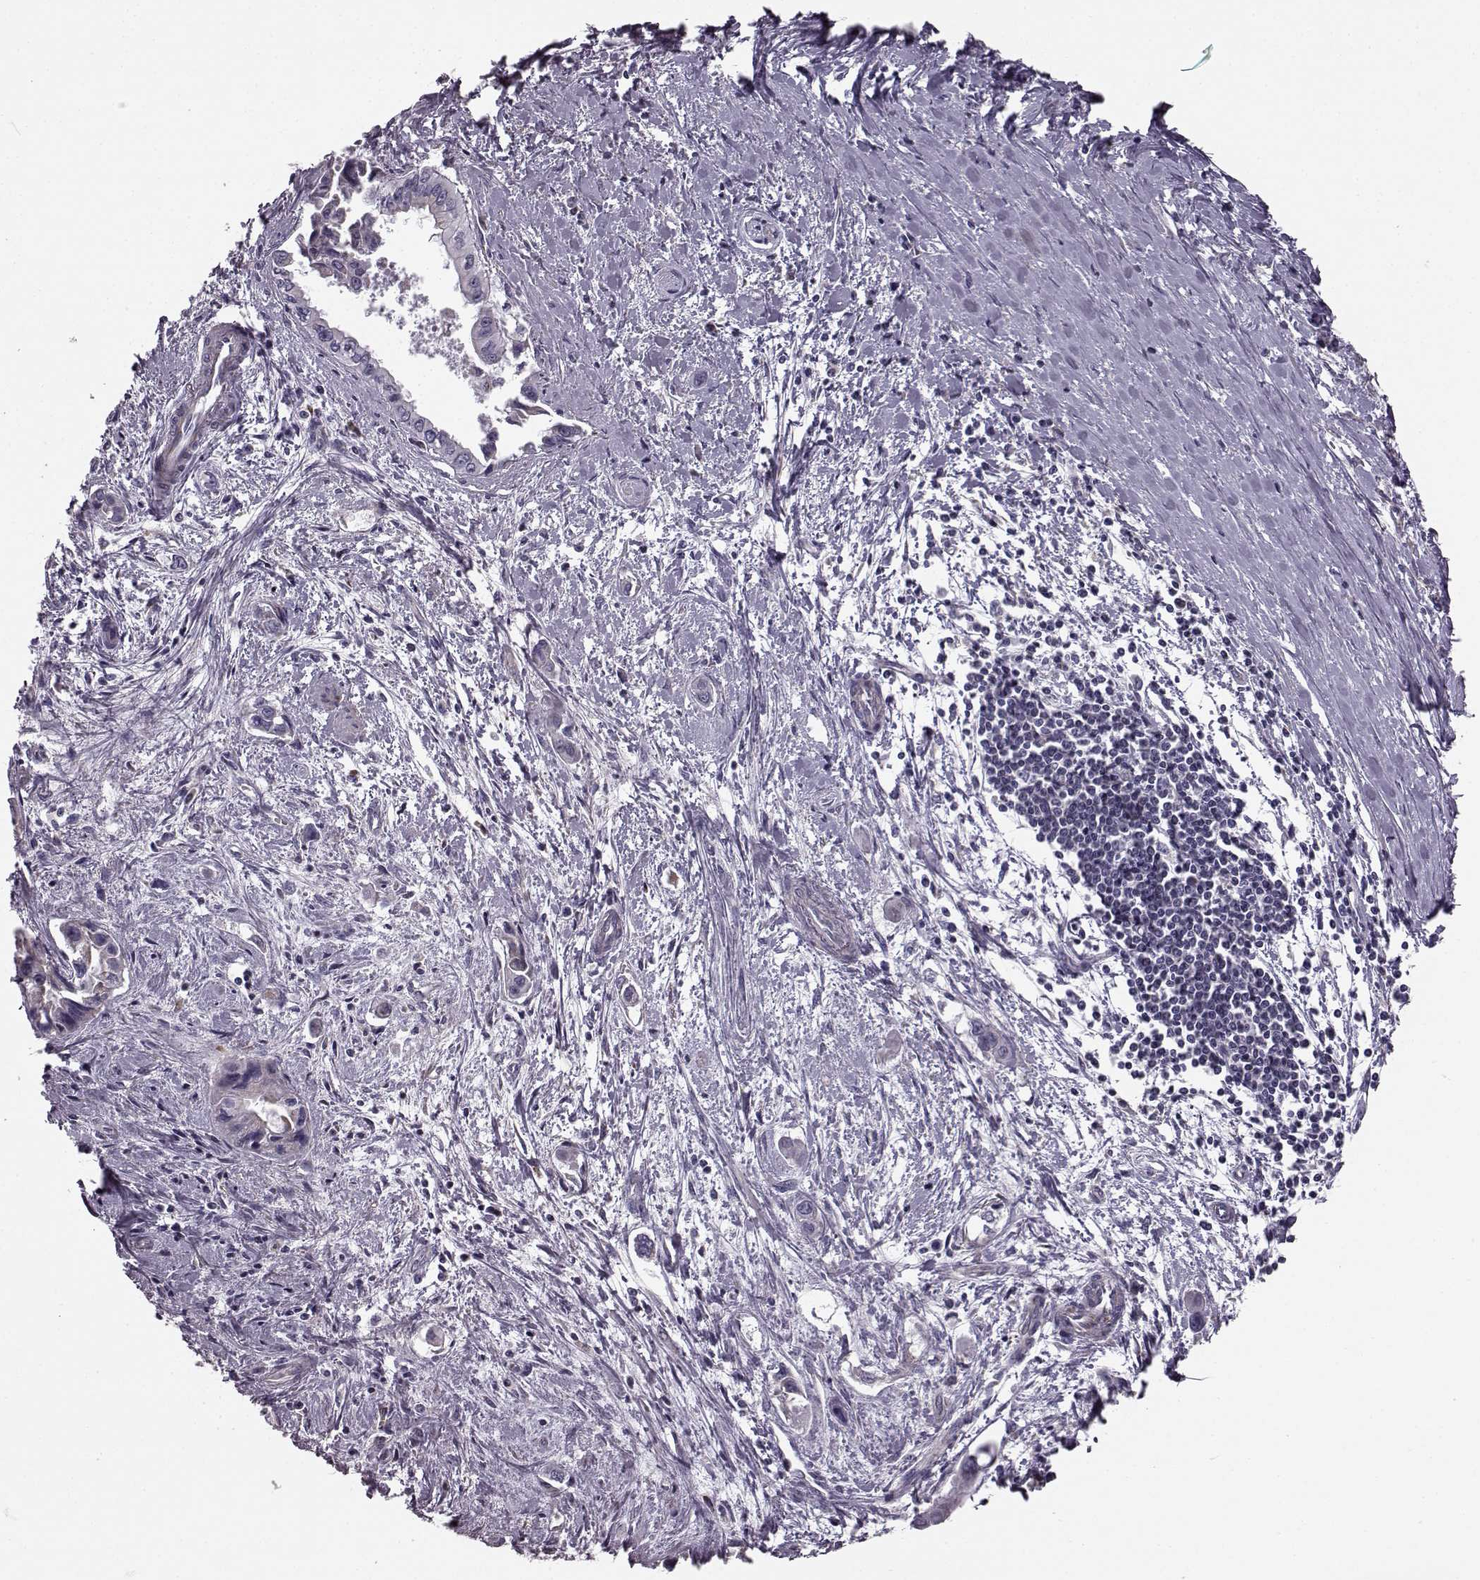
{"staining": {"intensity": "negative", "quantity": "none", "location": "none"}, "tissue": "pancreatic cancer", "cell_type": "Tumor cells", "image_type": "cancer", "snomed": [{"axis": "morphology", "description": "Adenocarcinoma, NOS"}, {"axis": "topography", "description": "Pancreas"}], "caption": "This image is of adenocarcinoma (pancreatic) stained with IHC to label a protein in brown with the nuclei are counter-stained blue. There is no staining in tumor cells.", "gene": "FAM8A1", "patient": {"sex": "male", "age": 60}}